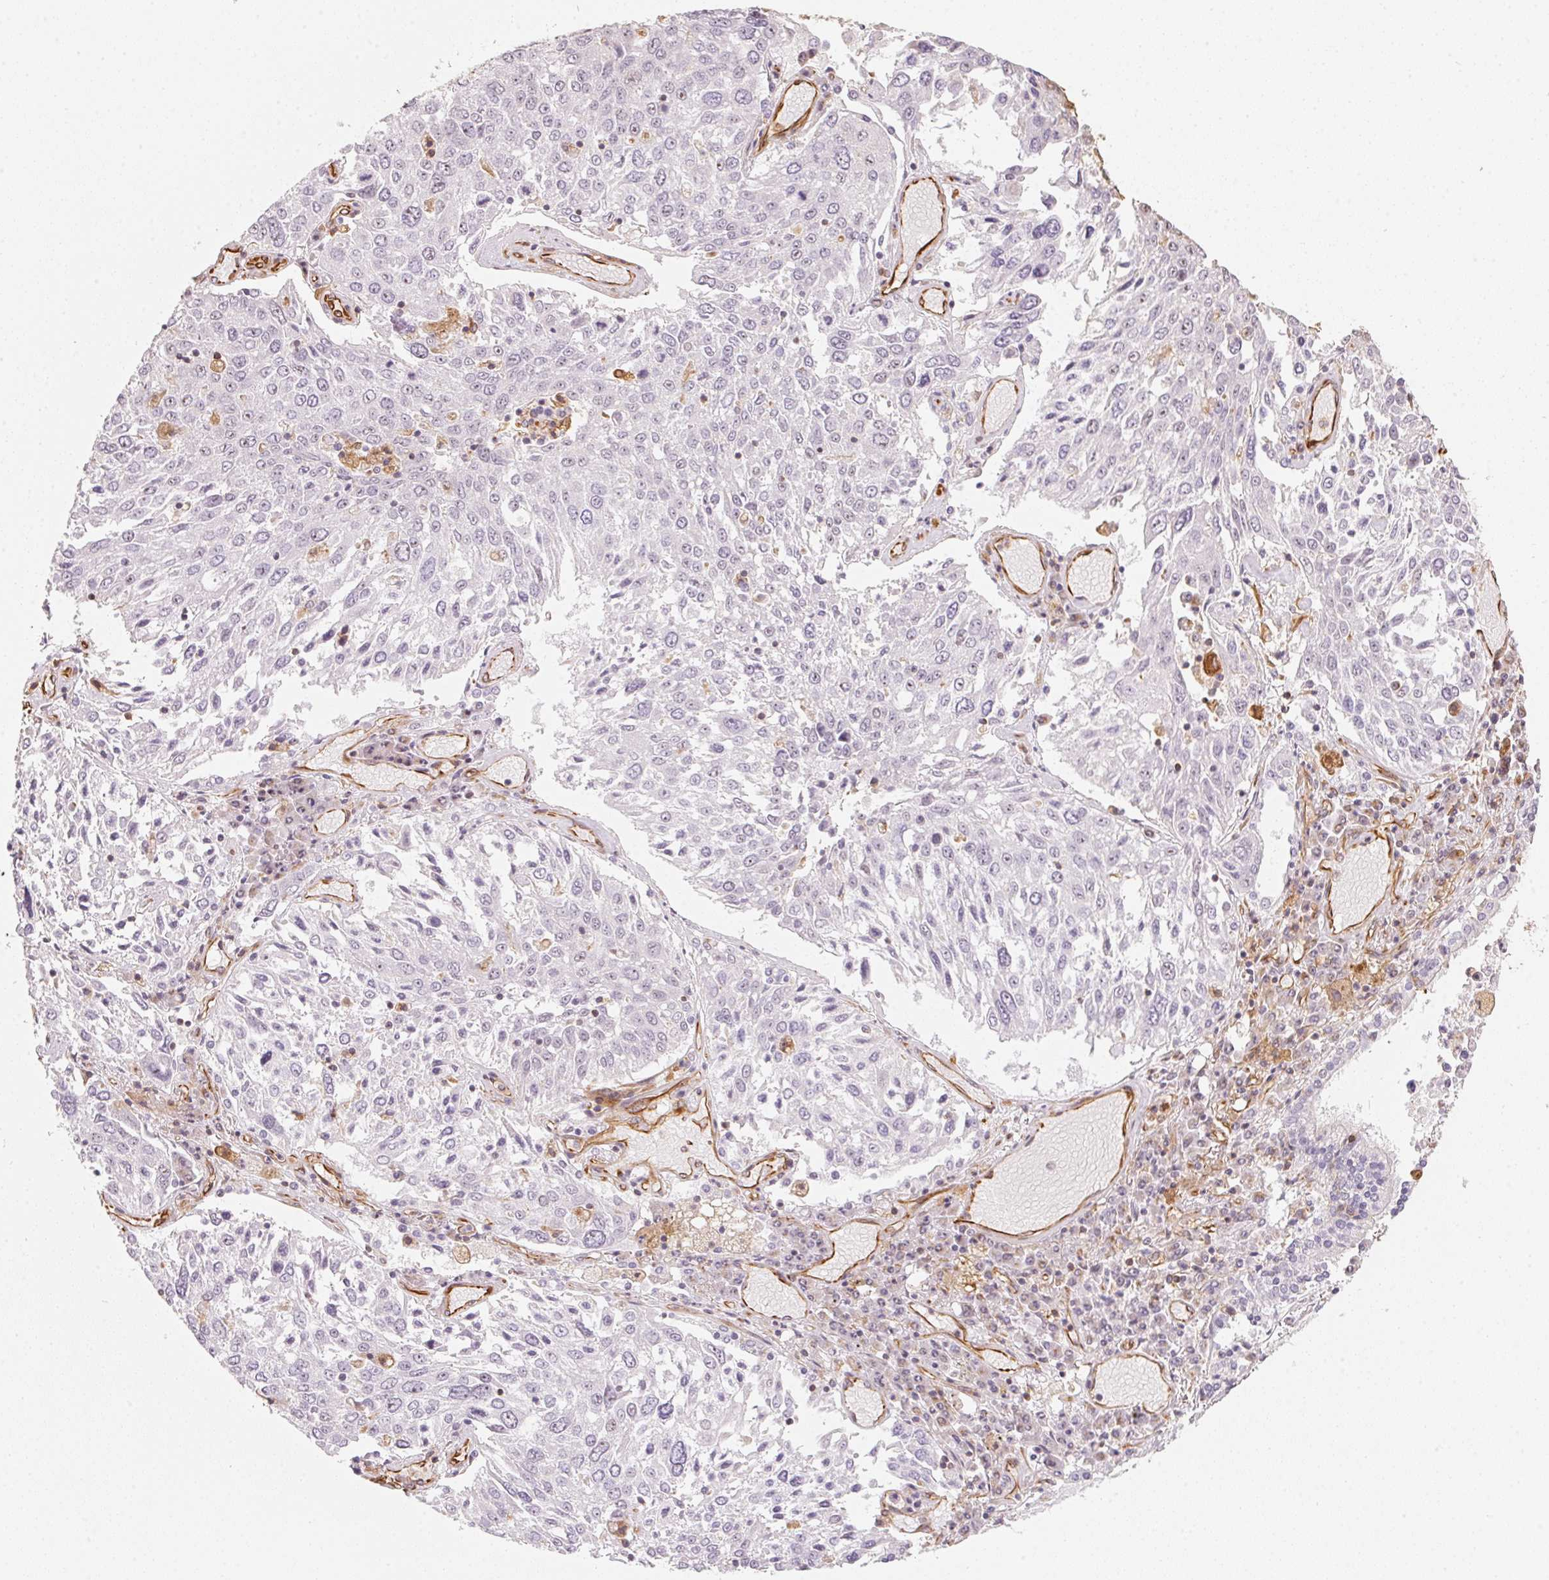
{"staining": {"intensity": "negative", "quantity": "none", "location": "none"}, "tissue": "lung cancer", "cell_type": "Tumor cells", "image_type": "cancer", "snomed": [{"axis": "morphology", "description": "Squamous cell carcinoma, NOS"}, {"axis": "topography", "description": "Lung"}], "caption": "Lung cancer stained for a protein using immunohistochemistry exhibits no staining tumor cells.", "gene": "FOXR2", "patient": {"sex": "male", "age": 65}}